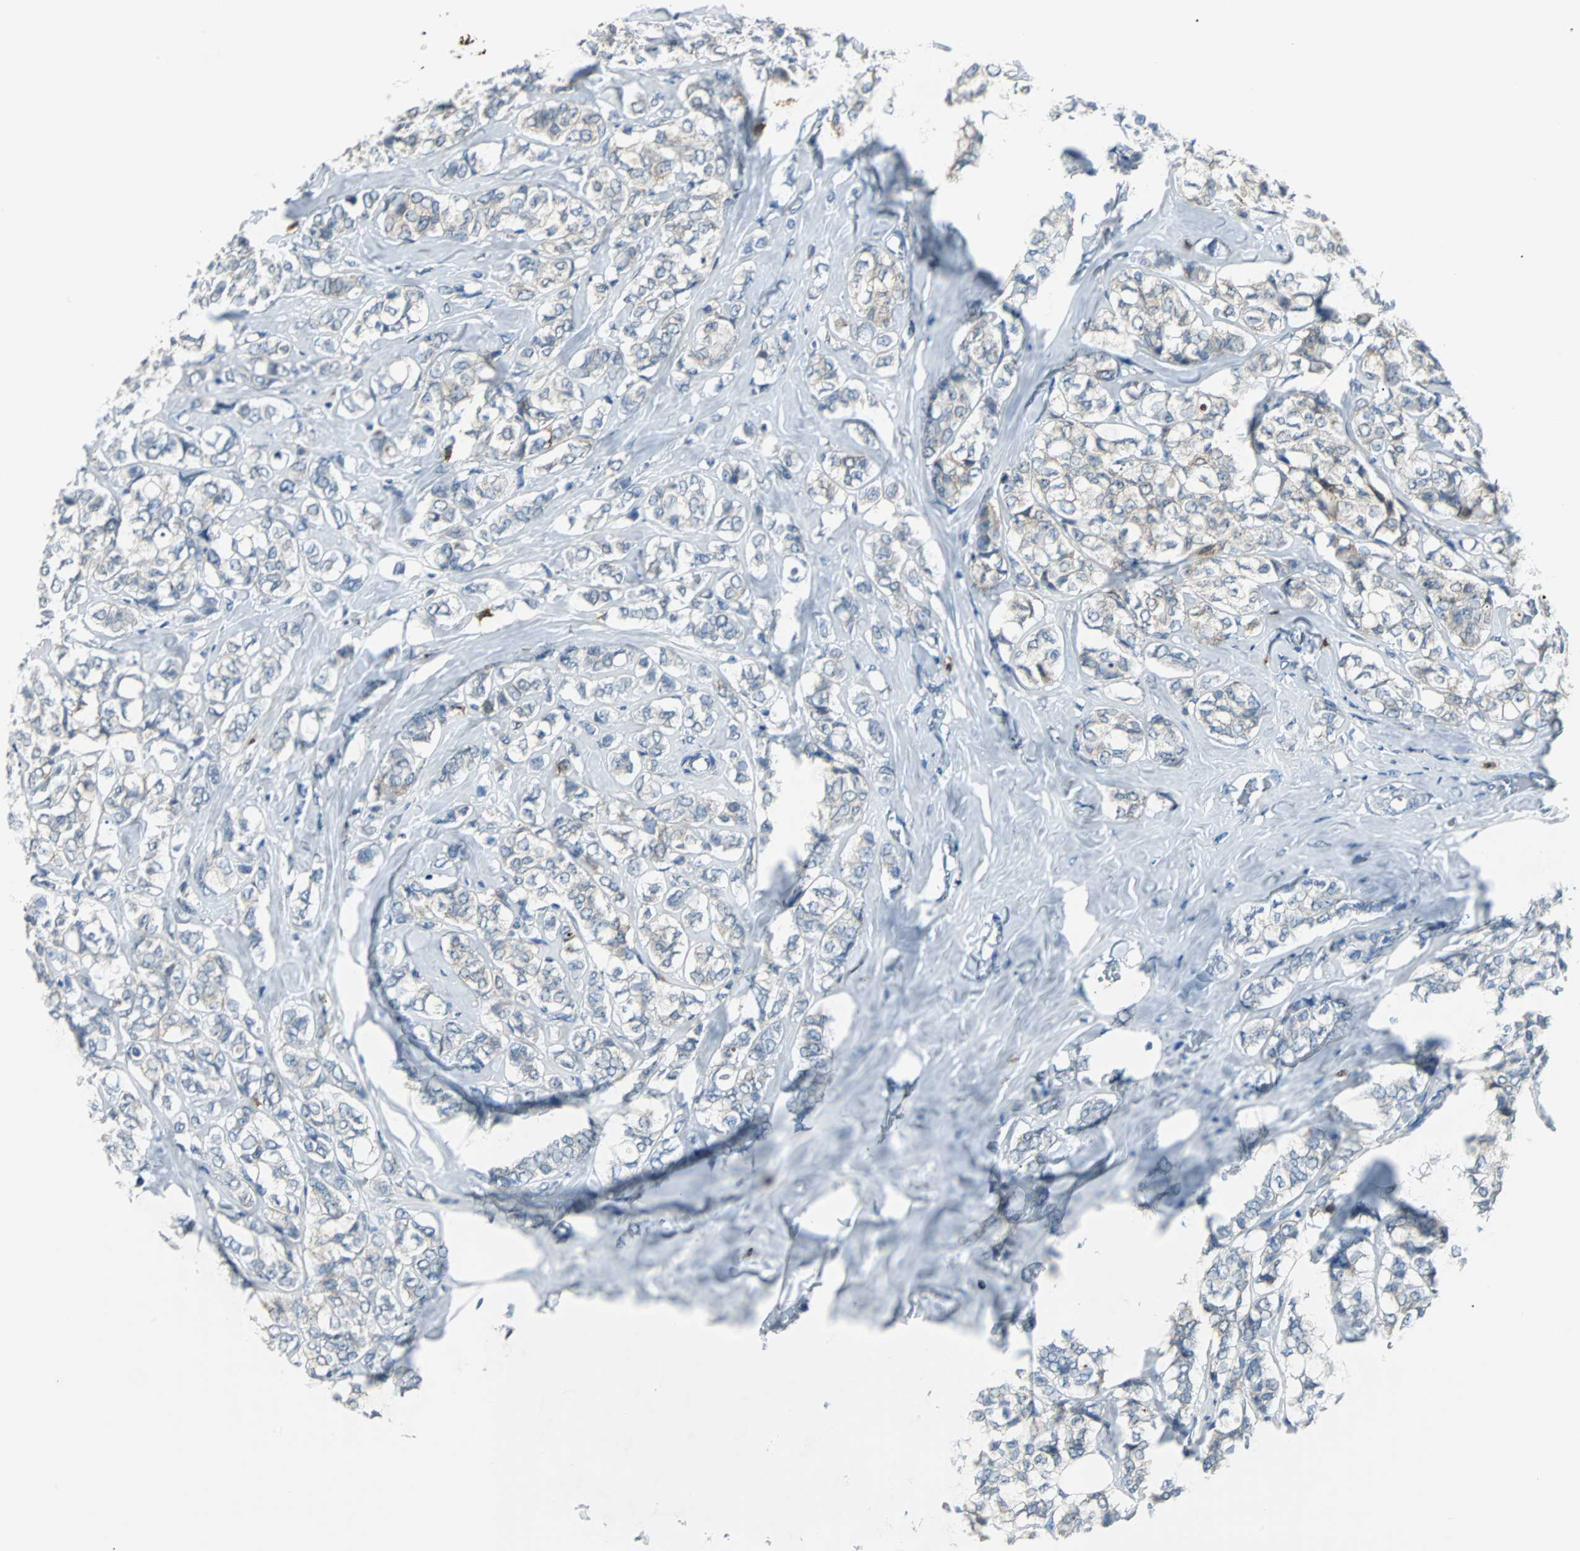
{"staining": {"intensity": "weak", "quantity": "<25%", "location": "cytoplasmic/membranous"}, "tissue": "breast cancer", "cell_type": "Tumor cells", "image_type": "cancer", "snomed": [{"axis": "morphology", "description": "Lobular carcinoma"}, {"axis": "topography", "description": "Breast"}], "caption": "Tumor cells show no significant protein staining in breast lobular carcinoma.", "gene": "PDIA4", "patient": {"sex": "female", "age": 60}}